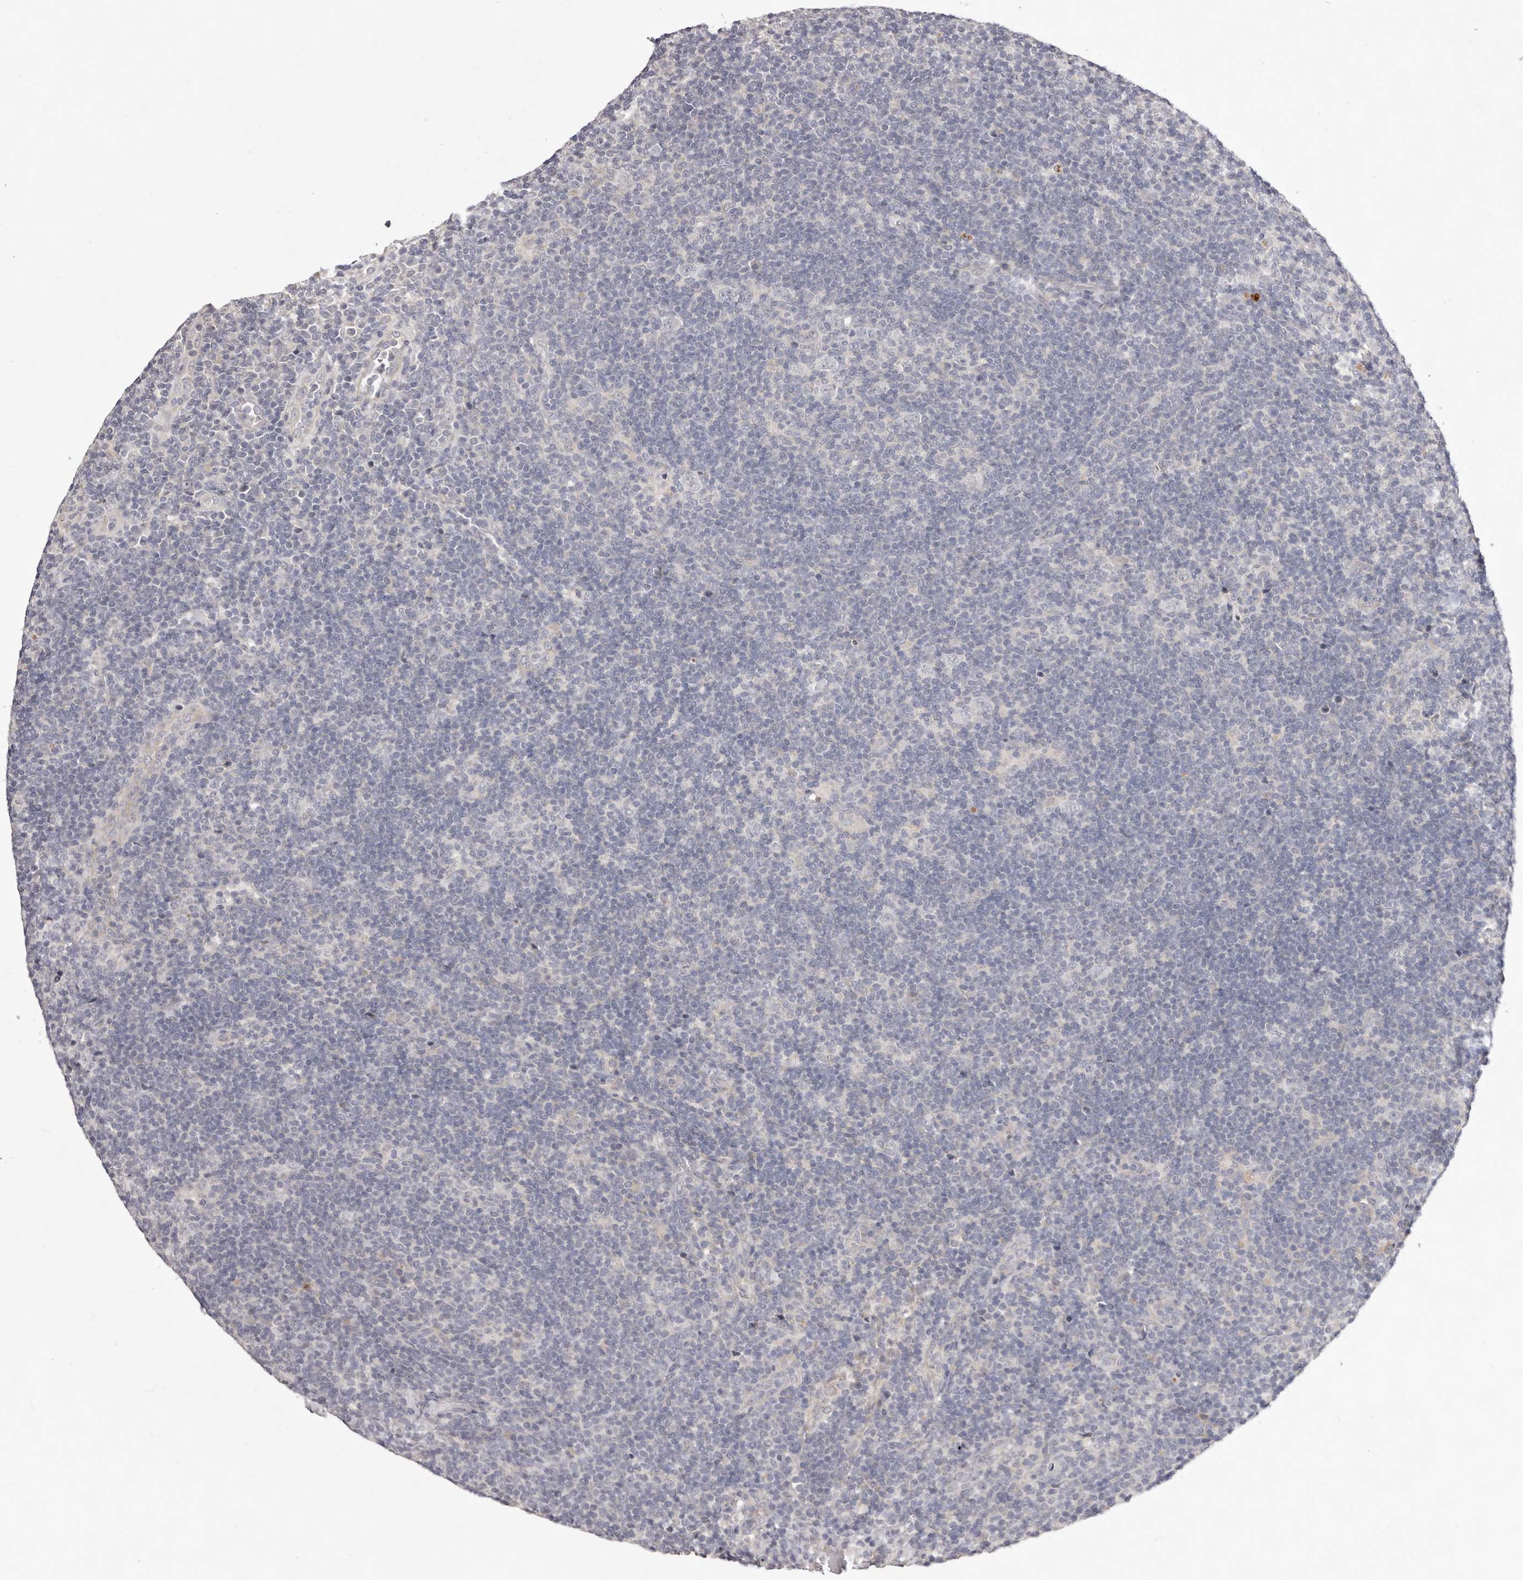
{"staining": {"intensity": "negative", "quantity": "none", "location": "none"}, "tissue": "lymphoma", "cell_type": "Tumor cells", "image_type": "cancer", "snomed": [{"axis": "morphology", "description": "Hodgkin's disease, NOS"}, {"axis": "topography", "description": "Lymph node"}], "caption": "IHC histopathology image of neoplastic tissue: human lymphoma stained with DAB (3,3'-diaminobenzidine) demonstrates no significant protein staining in tumor cells.", "gene": "GARNL3", "patient": {"sex": "female", "age": 57}}